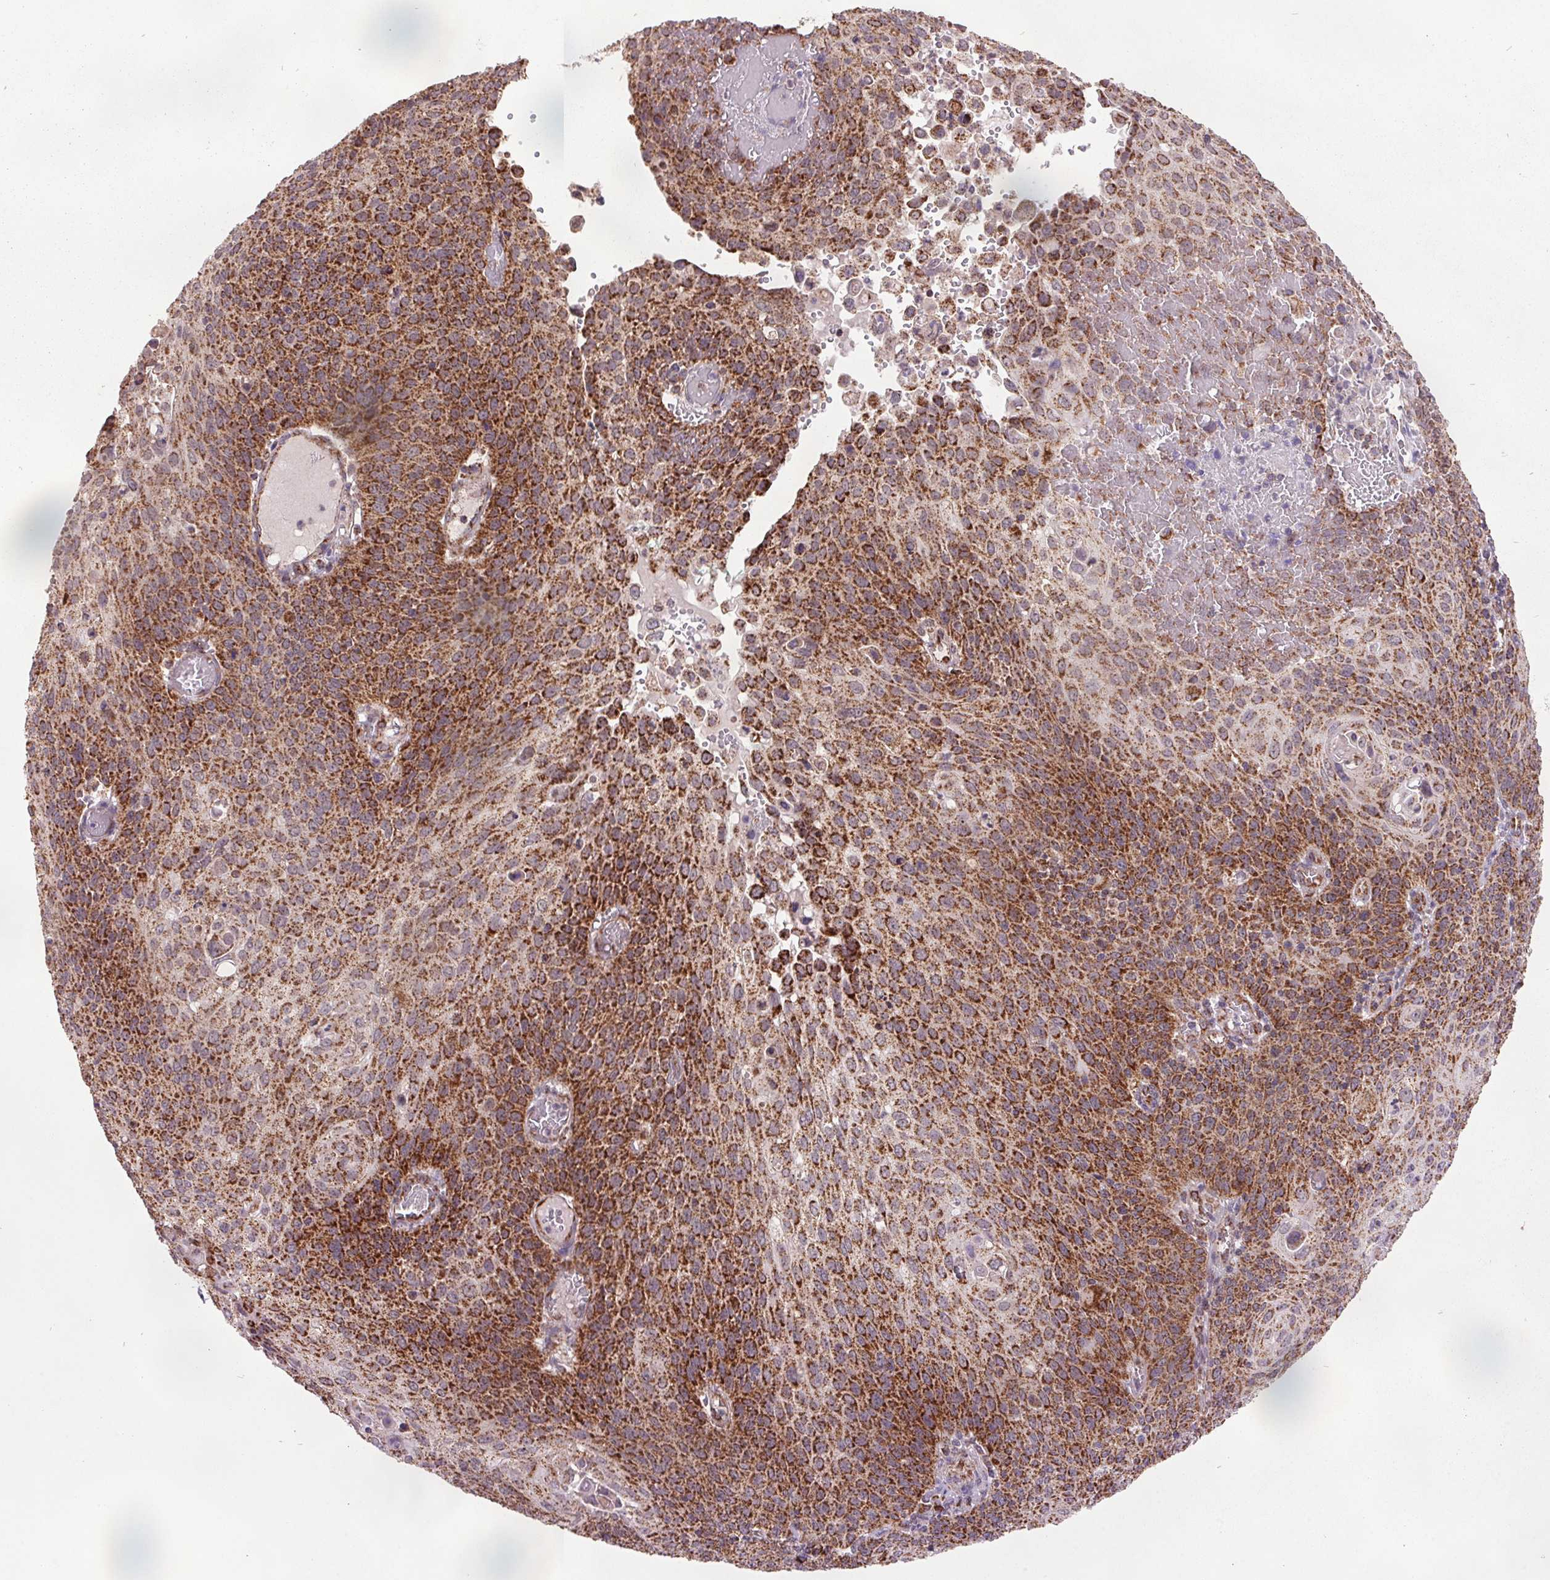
{"staining": {"intensity": "strong", "quantity": ">75%", "location": "cytoplasmic/membranous"}, "tissue": "cervical cancer", "cell_type": "Tumor cells", "image_type": "cancer", "snomed": [{"axis": "morphology", "description": "Squamous cell carcinoma, NOS"}, {"axis": "topography", "description": "Cervix"}], "caption": "Brown immunohistochemical staining in human cervical cancer (squamous cell carcinoma) demonstrates strong cytoplasmic/membranous expression in about >75% of tumor cells. (DAB IHC with brightfield microscopy, high magnification).", "gene": "NDUFS6", "patient": {"sex": "female", "age": 65}}